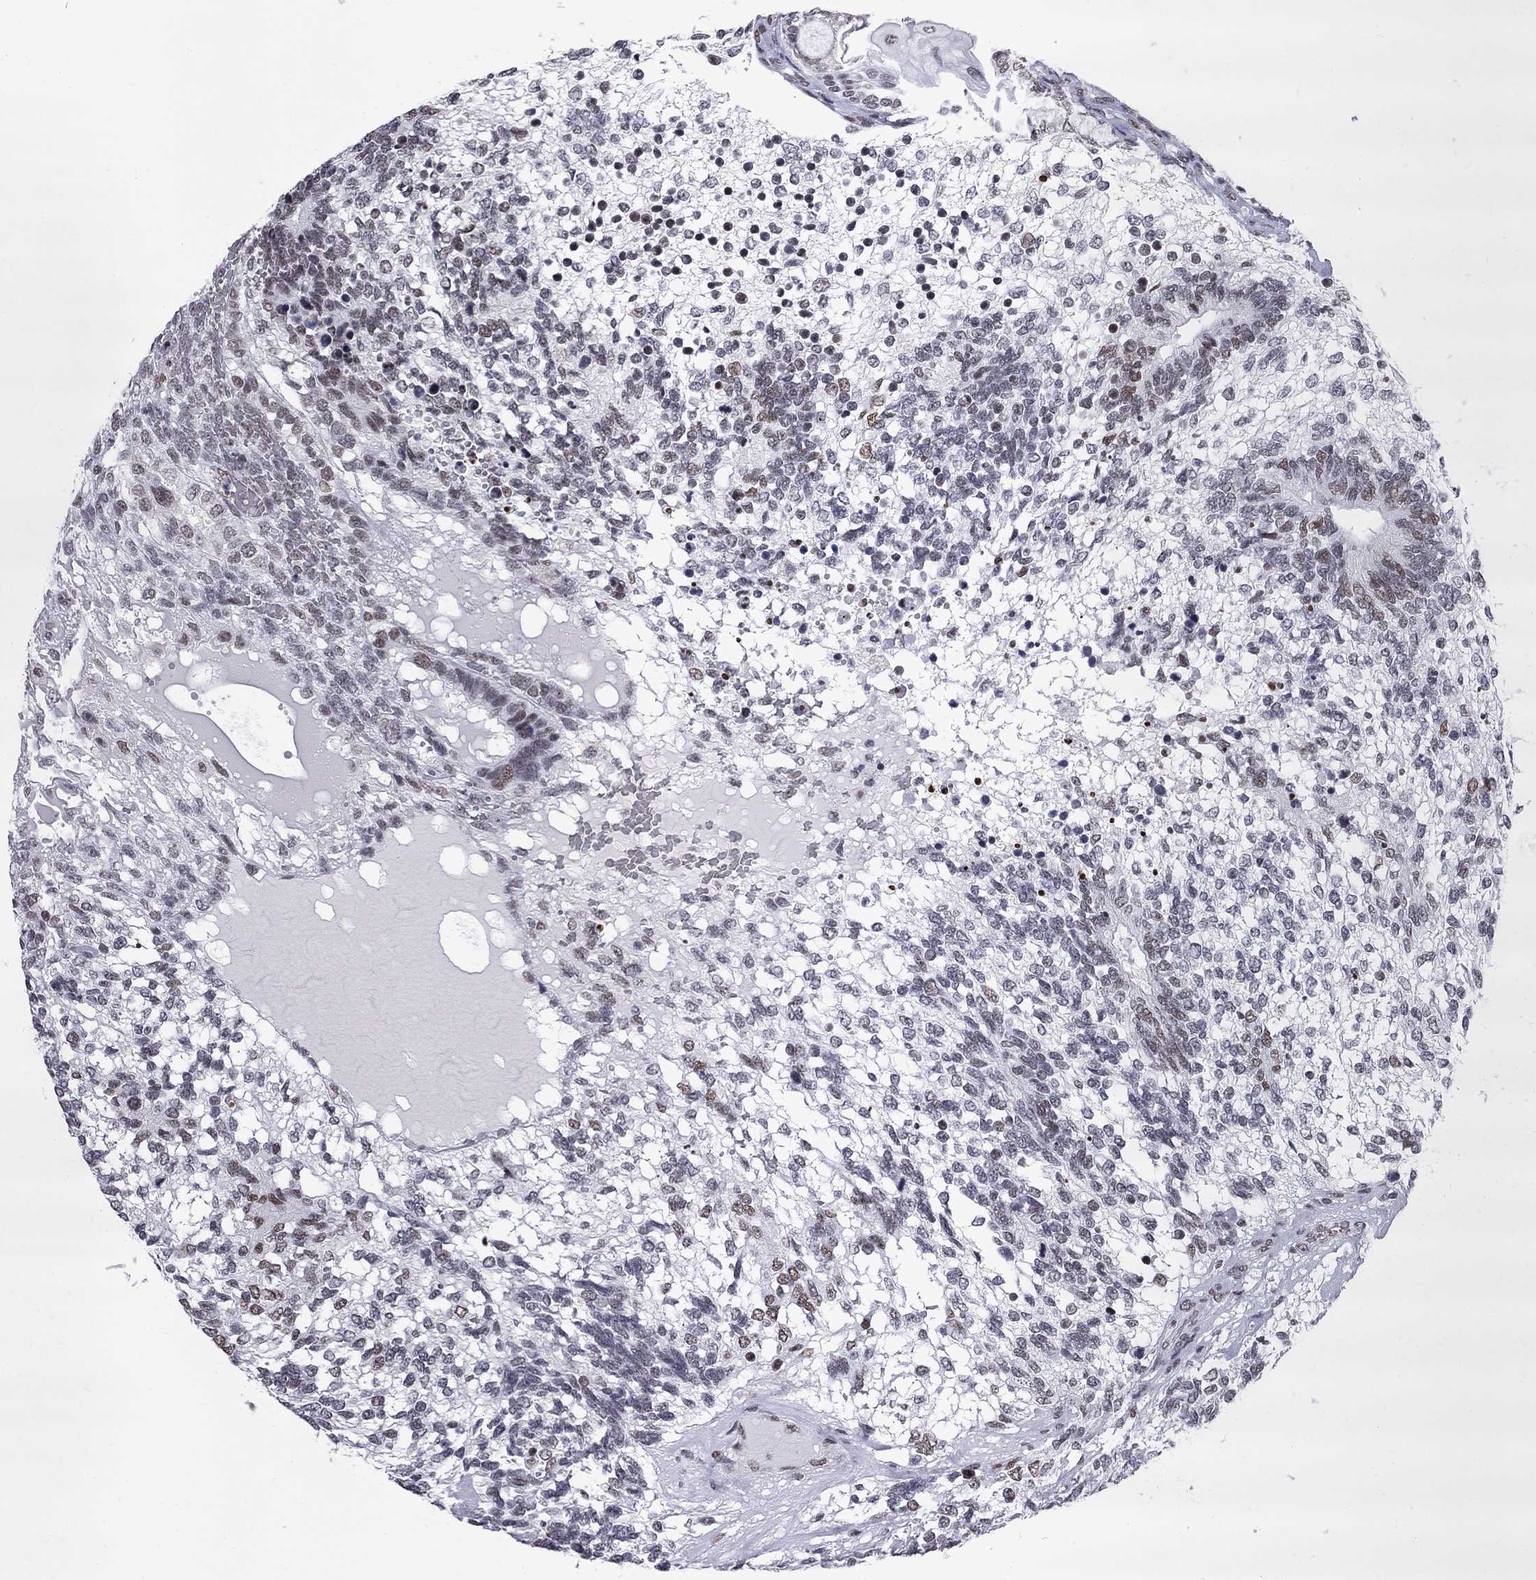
{"staining": {"intensity": "weak", "quantity": "<25%", "location": "nuclear"}, "tissue": "testis cancer", "cell_type": "Tumor cells", "image_type": "cancer", "snomed": [{"axis": "morphology", "description": "Seminoma, NOS"}, {"axis": "morphology", "description": "Carcinoma, Embryonal, NOS"}, {"axis": "topography", "description": "Testis"}], "caption": "This is an IHC image of human testis cancer (embryonal carcinoma). There is no expression in tumor cells.", "gene": "ZBTB47", "patient": {"sex": "male", "age": 41}}